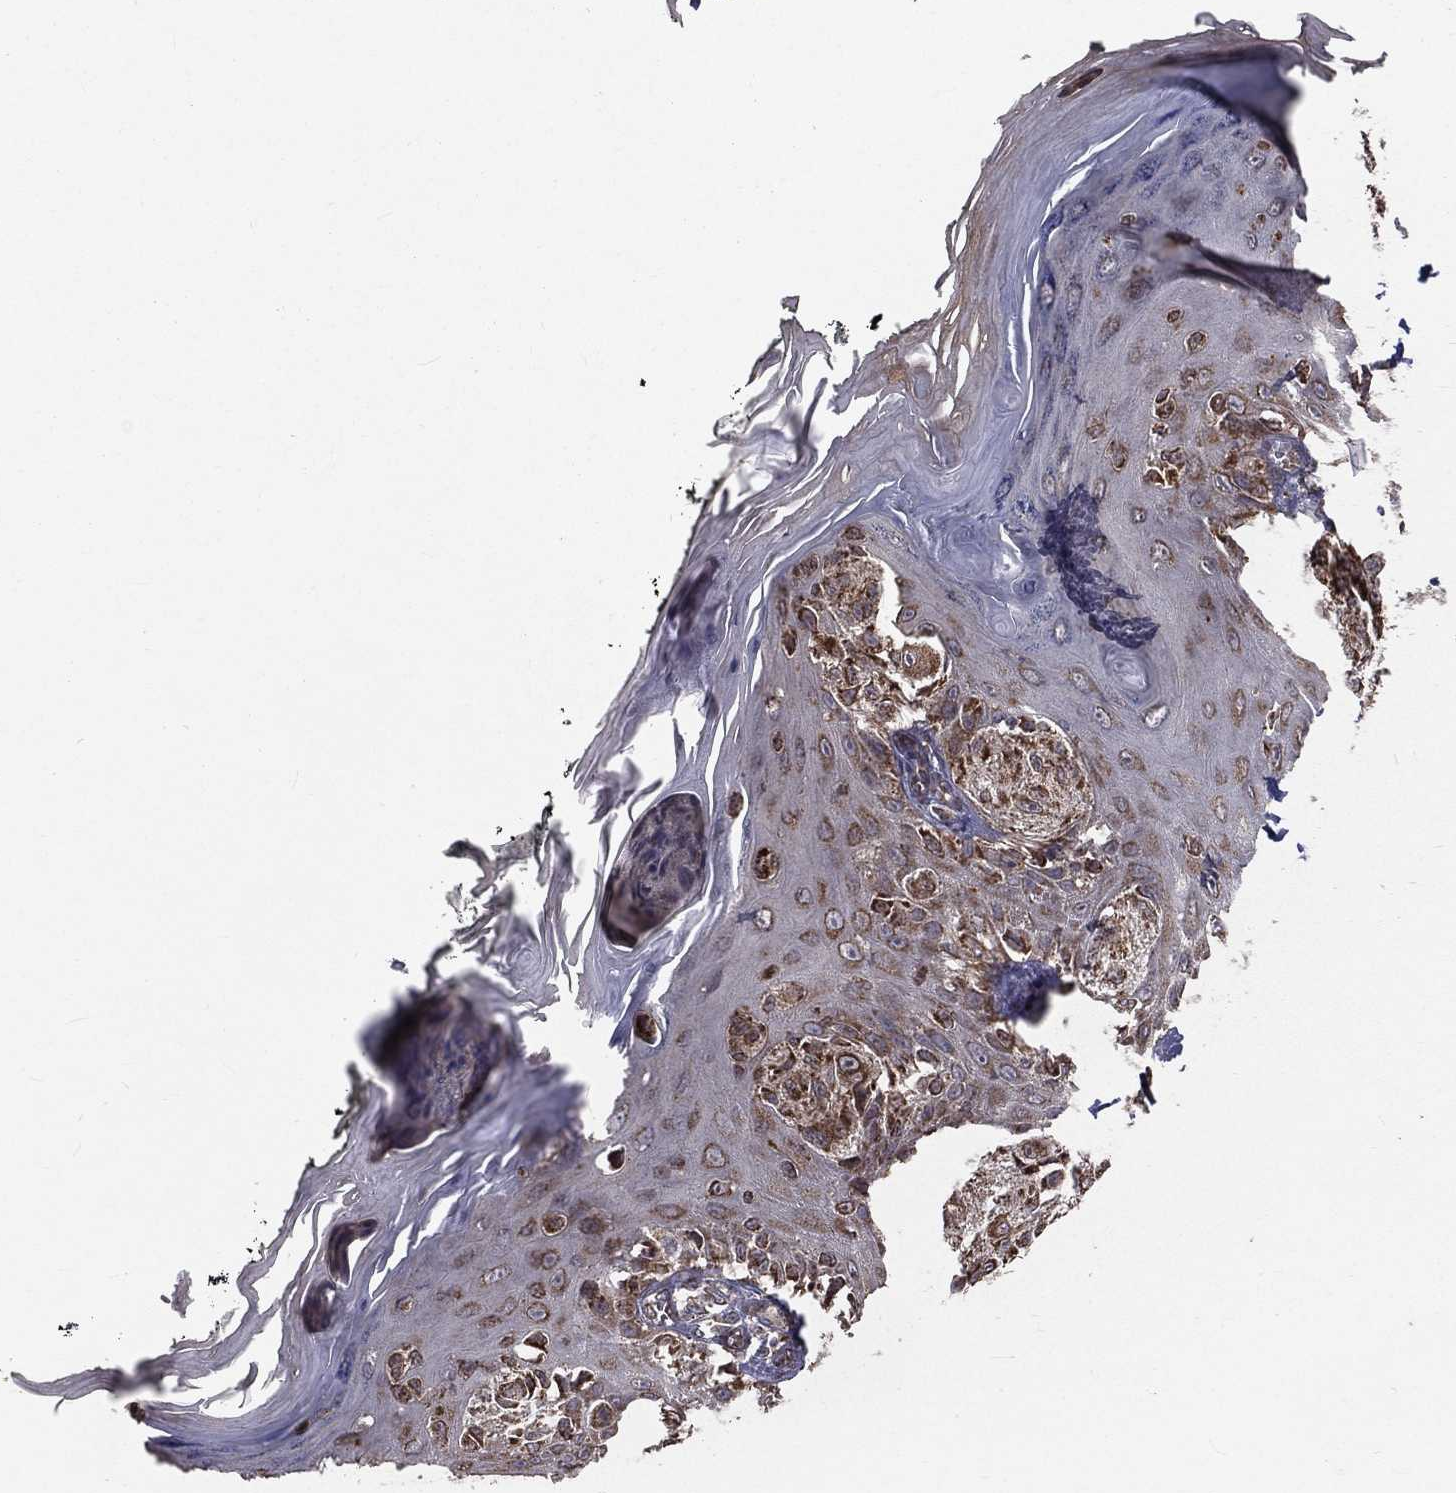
{"staining": {"intensity": "moderate", "quantity": ">75%", "location": "cytoplasmic/membranous"}, "tissue": "melanoma", "cell_type": "Tumor cells", "image_type": "cancer", "snomed": [{"axis": "morphology", "description": "Malignant melanoma, NOS"}, {"axis": "topography", "description": "Skin"}], "caption": "Immunohistochemistry (DAB (3,3'-diaminobenzidine)) staining of malignant melanoma shows moderate cytoplasmic/membranous protein staining in about >75% of tumor cells.", "gene": "MRPL46", "patient": {"sex": "male", "age": 61}}